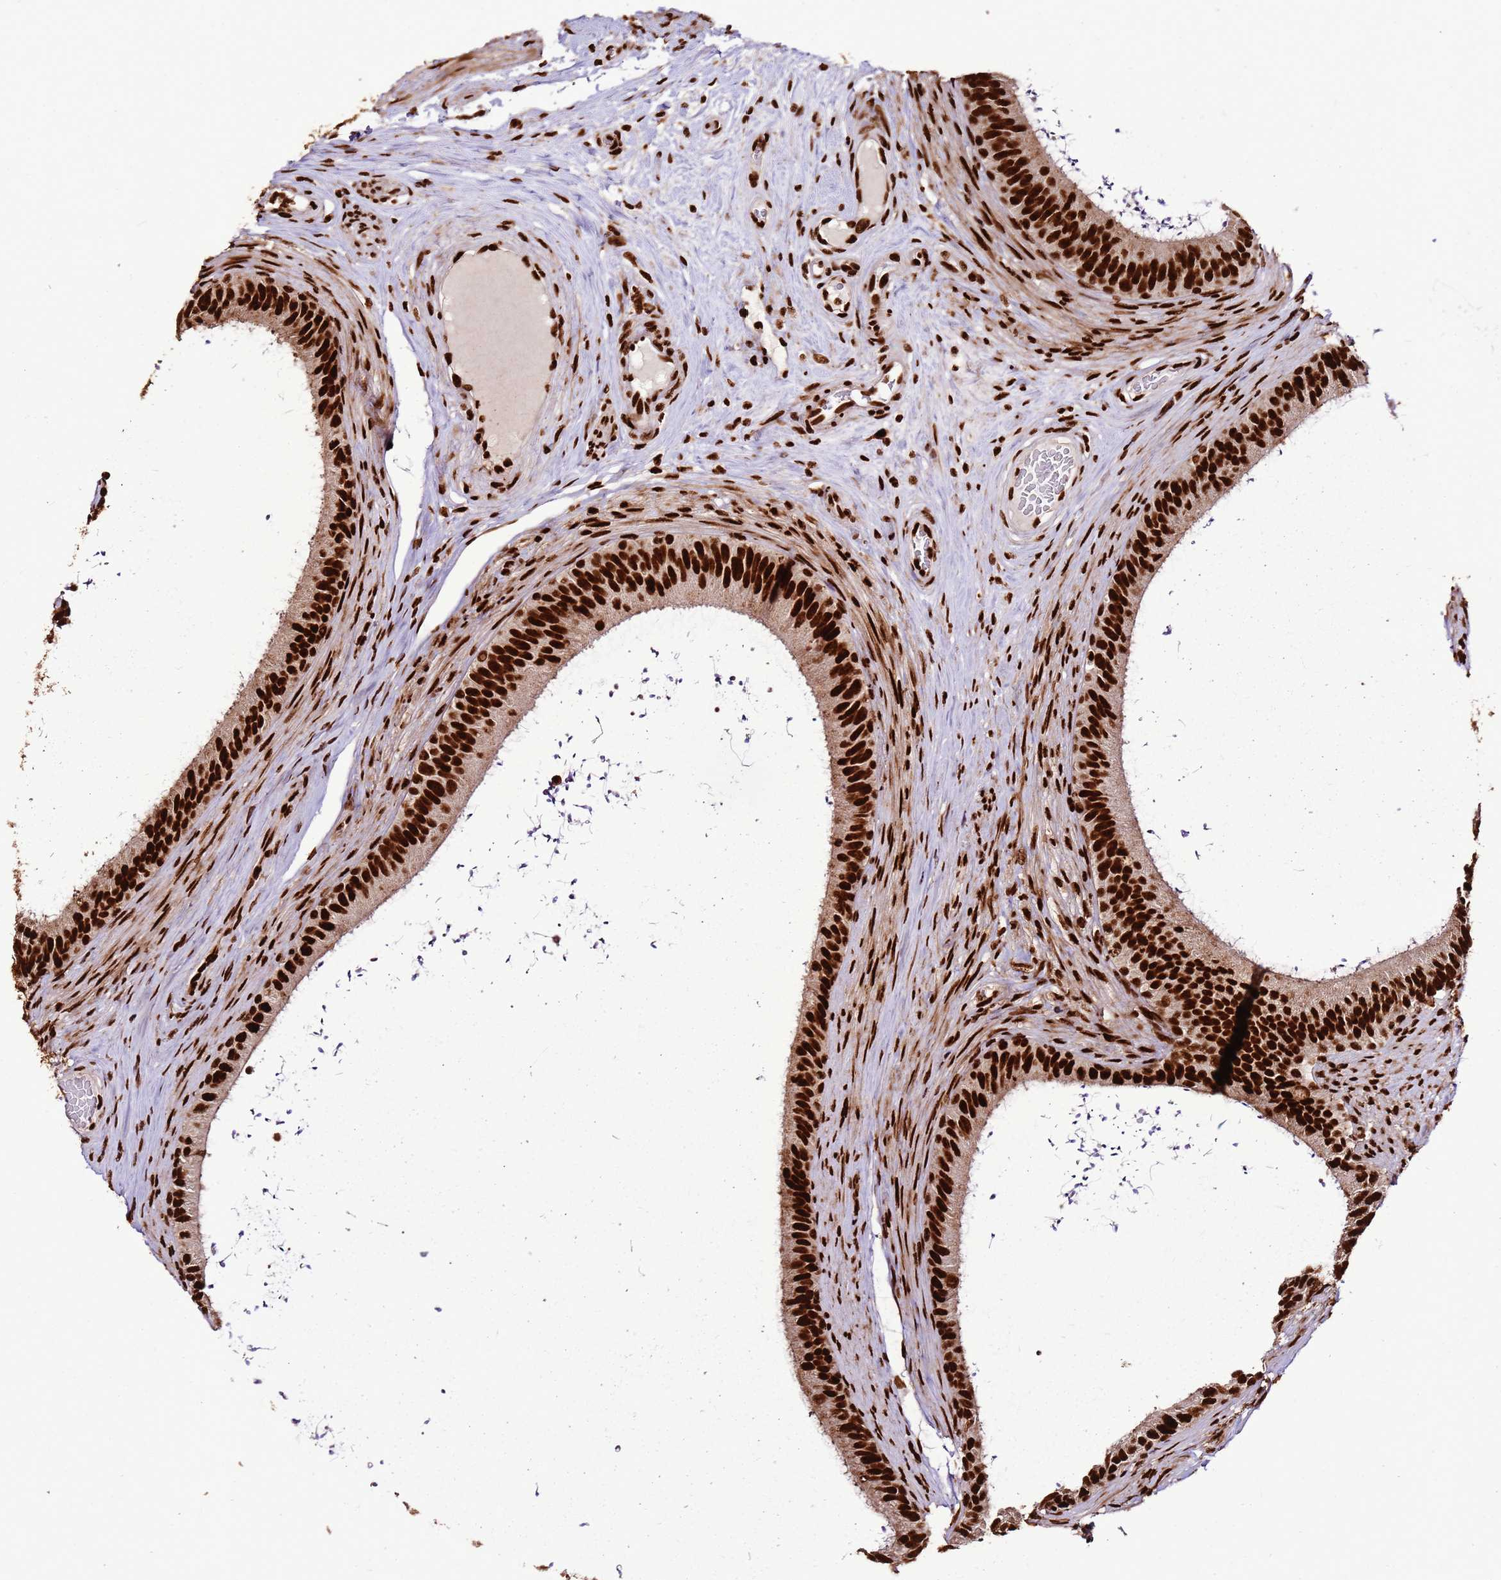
{"staining": {"intensity": "strong", "quantity": ">75%", "location": "nuclear"}, "tissue": "epididymis", "cell_type": "Glandular cells", "image_type": "normal", "snomed": [{"axis": "morphology", "description": "Normal tissue, NOS"}, {"axis": "topography", "description": "Testis"}, {"axis": "topography", "description": "Epididymis"}], "caption": "A micrograph of human epididymis stained for a protein exhibits strong nuclear brown staining in glandular cells.", "gene": "HNRNPAB", "patient": {"sex": "male", "age": 41}}